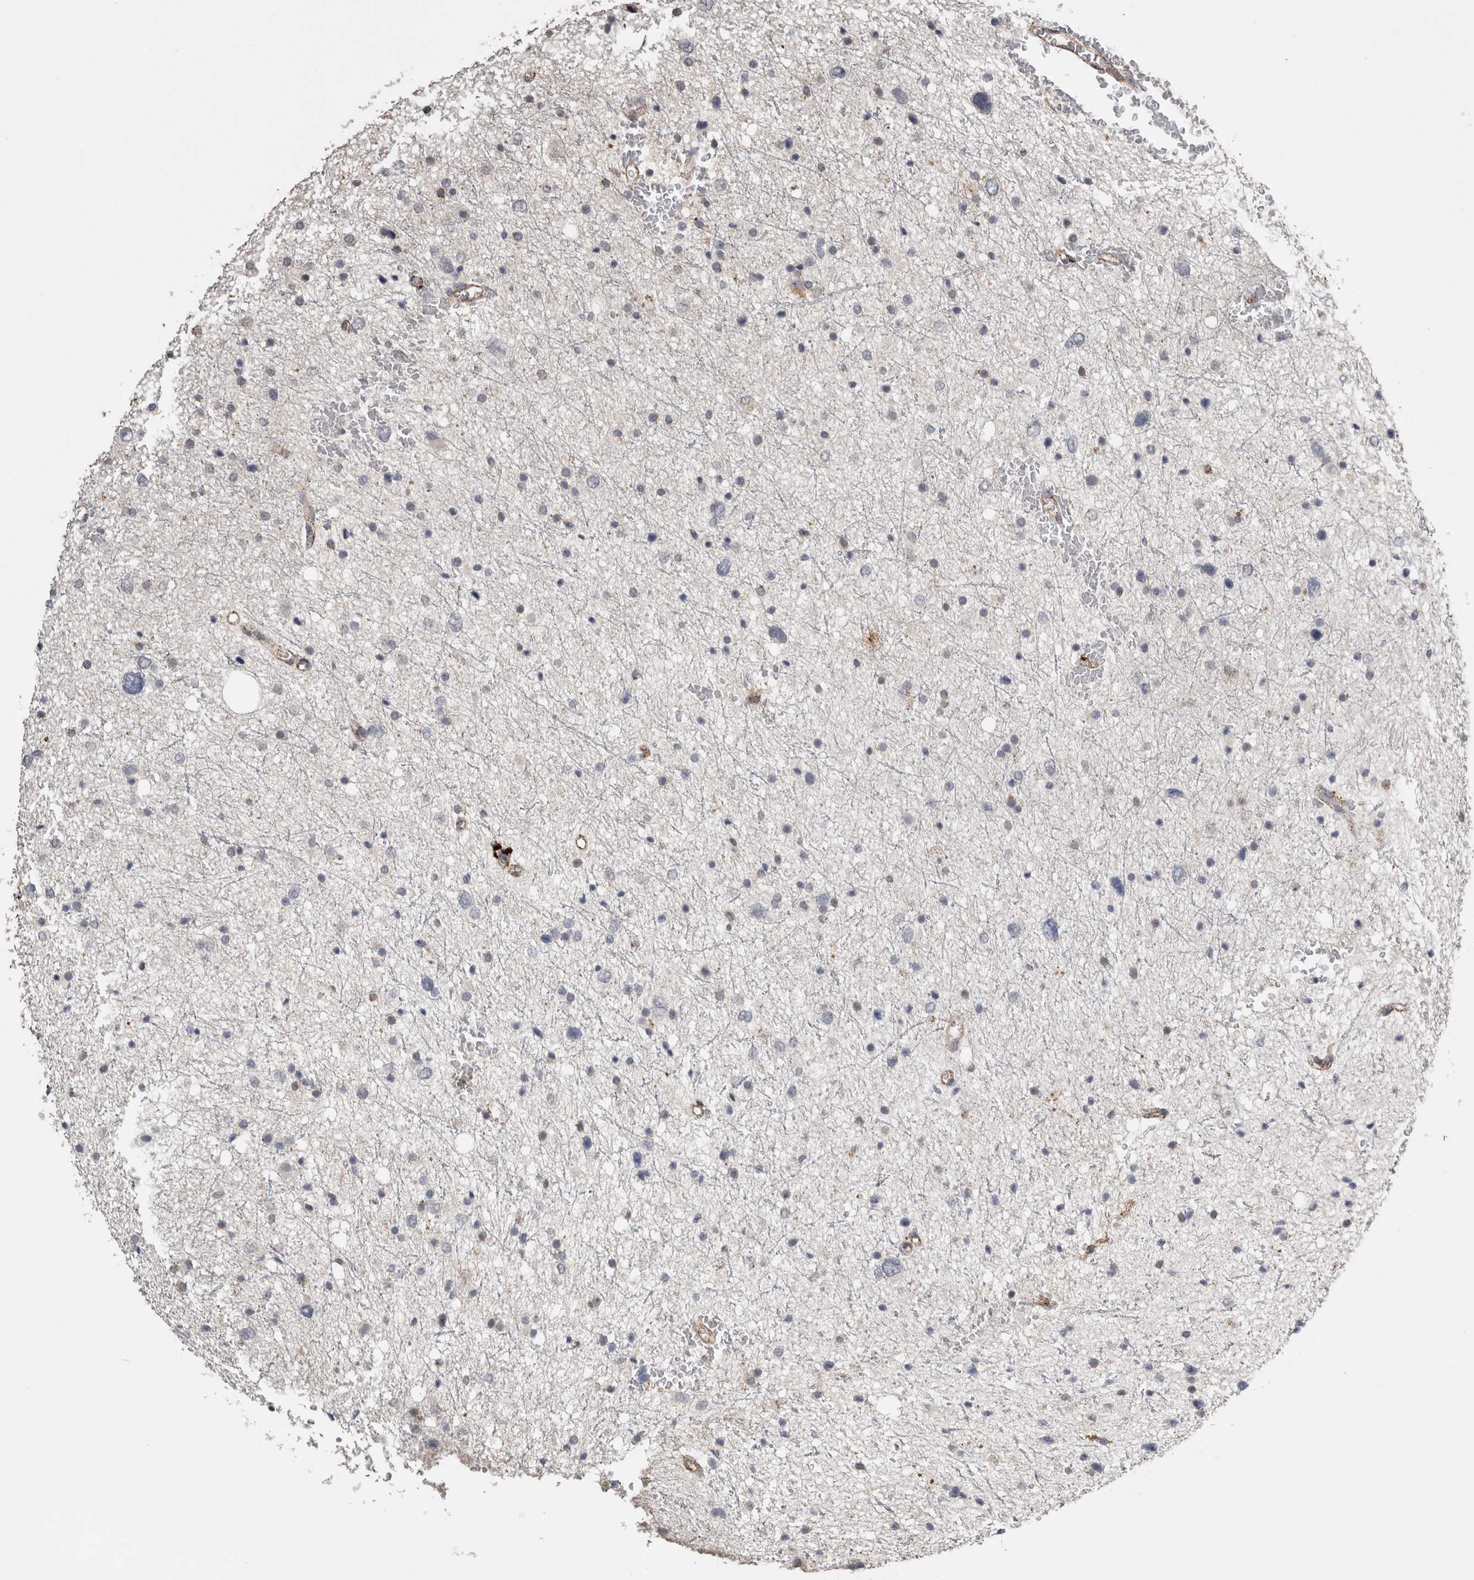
{"staining": {"intensity": "negative", "quantity": "none", "location": "none"}, "tissue": "glioma", "cell_type": "Tumor cells", "image_type": "cancer", "snomed": [{"axis": "morphology", "description": "Glioma, malignant, Low grade"}, {"axis": "topography", "description": "Brain"}], "caption": "Protein analysis of low-grade glioma (malignant) demonstrates no significant expression in tumor cells. (DAB immunohistochemistry (IHC) visualized using brightfield microscopy, high magnification).", "gene": "CTSZ", "patient": {"sex": "female", "age": 37}}